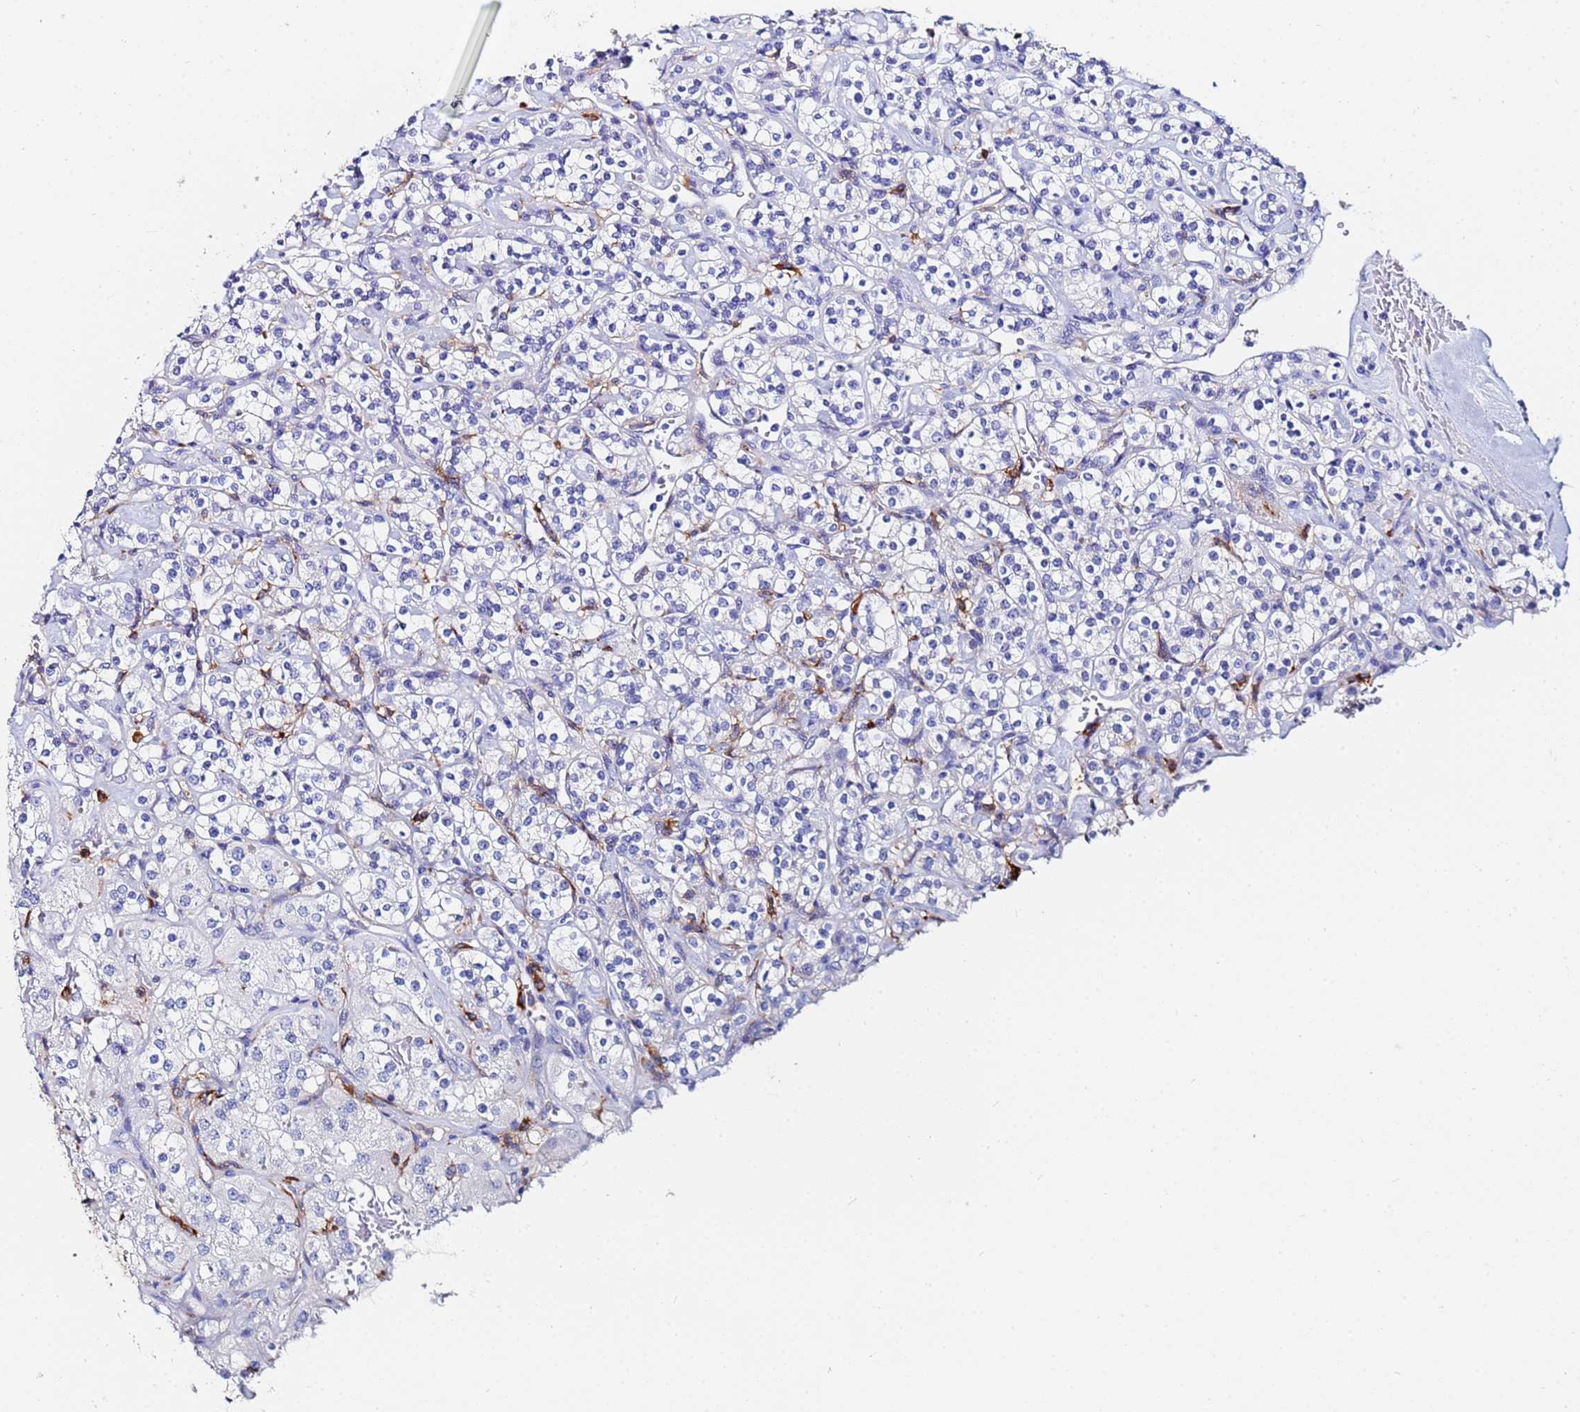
{"staining": {"intensity": "negative", "quantity": "none", "location": "none"}, "tissue": "renal cancer", "cell_type": "Tumor cells", "image_type": "cancer", "snomed": [{"axis": "morphology", "description": "Adenocarcinoma, NOS"}, {"axis": "topography", "description": "Kidney"}], "caption": "A micrograph of human adenocarcinoma (renal) is negative for staining in tumor cells.", "gene": "BASP1", "patient": {"sex": "male", "age": 77}}